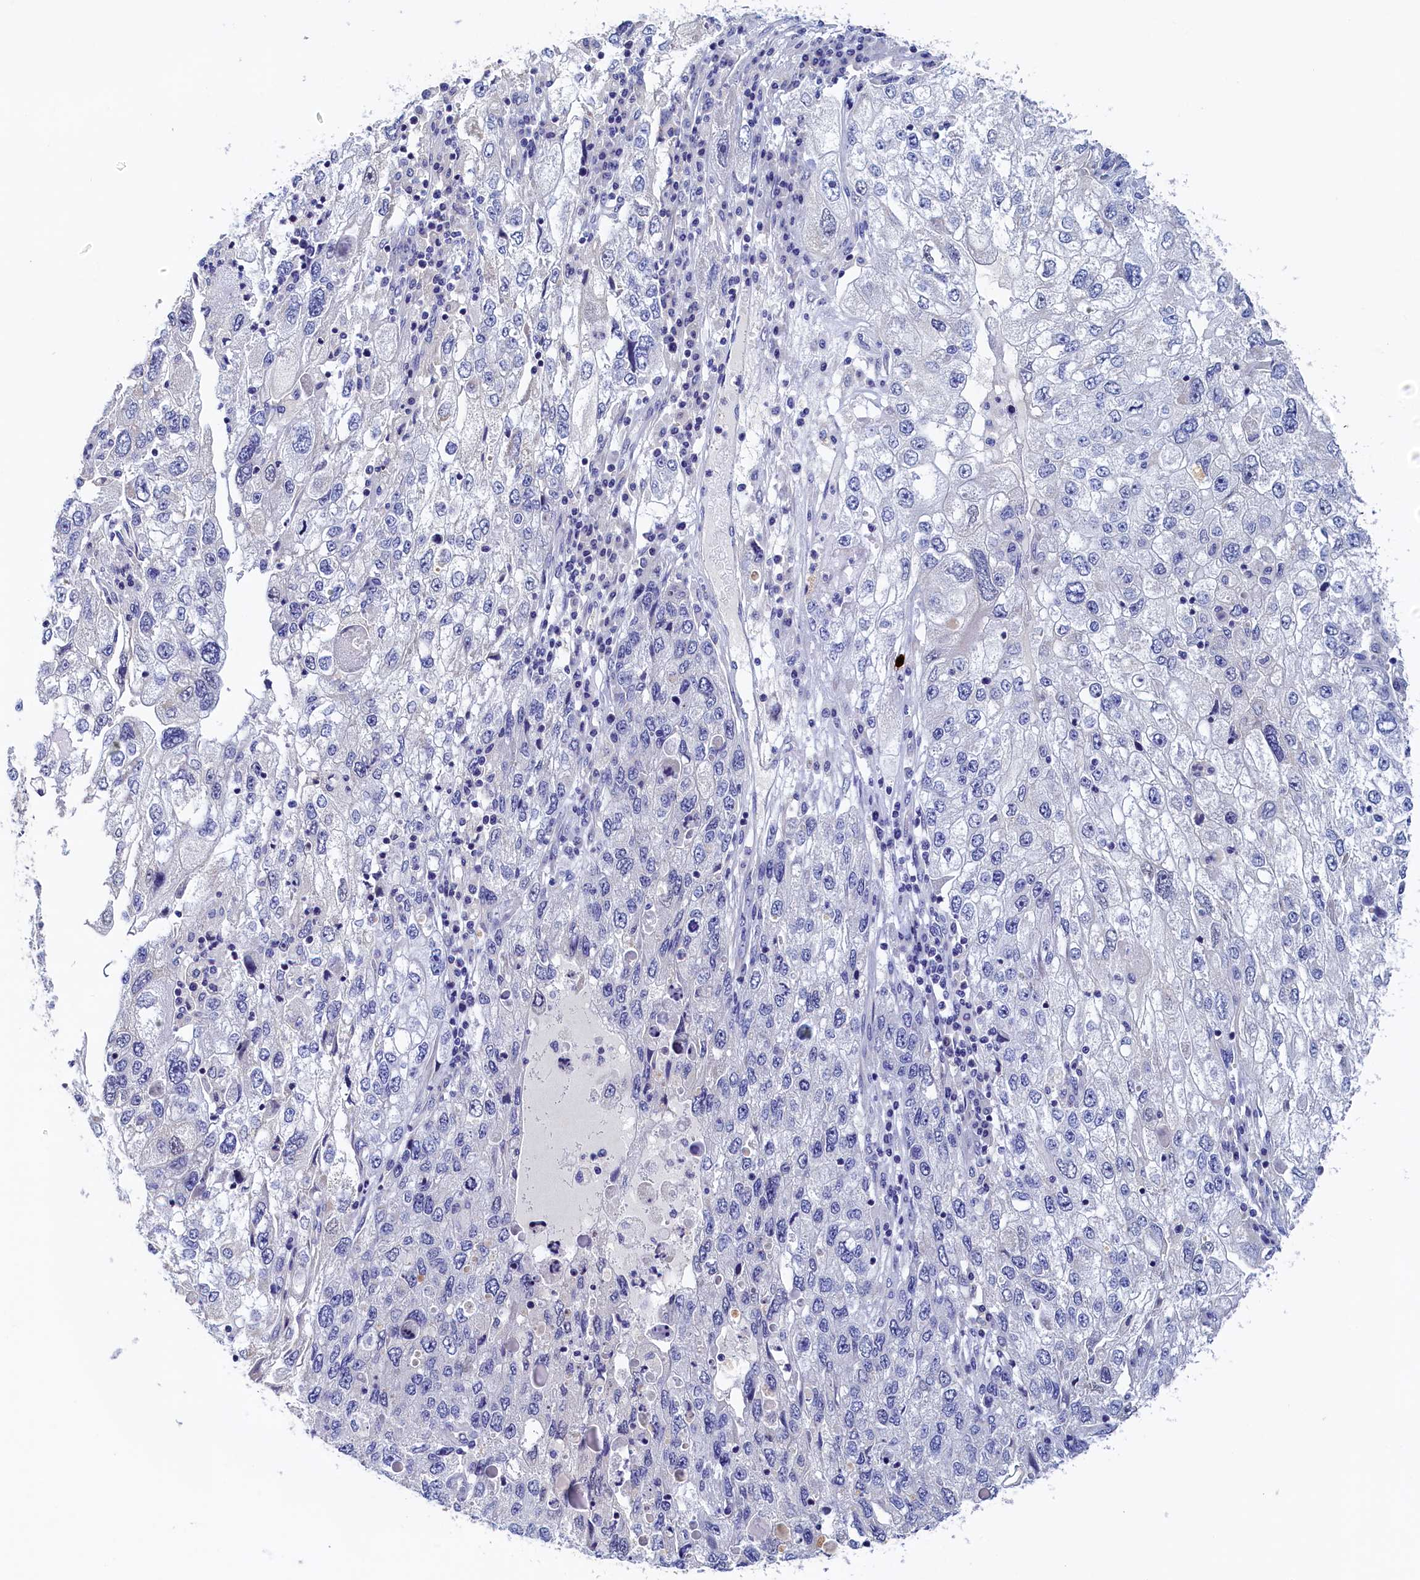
{"staining": {"intensity": "negative", "quantity": "none", "location": "none"}, "tissue": "endometrial cancer", "cell_type": "Tumor cells", "image_type": "cancer", "snomed": [{"axis": "morphology", "description": "Adenocarcinoma, NOS"}, {"axis": "topography", "description": "Endometrium"}], "caption": "Immunohistochemistry micrograph of endometrial cancer stained for a protein (brown), which displays no positivity in tumor cells.", "gene": "DTD1", "patient": {"sex": "female", "age": 49}}